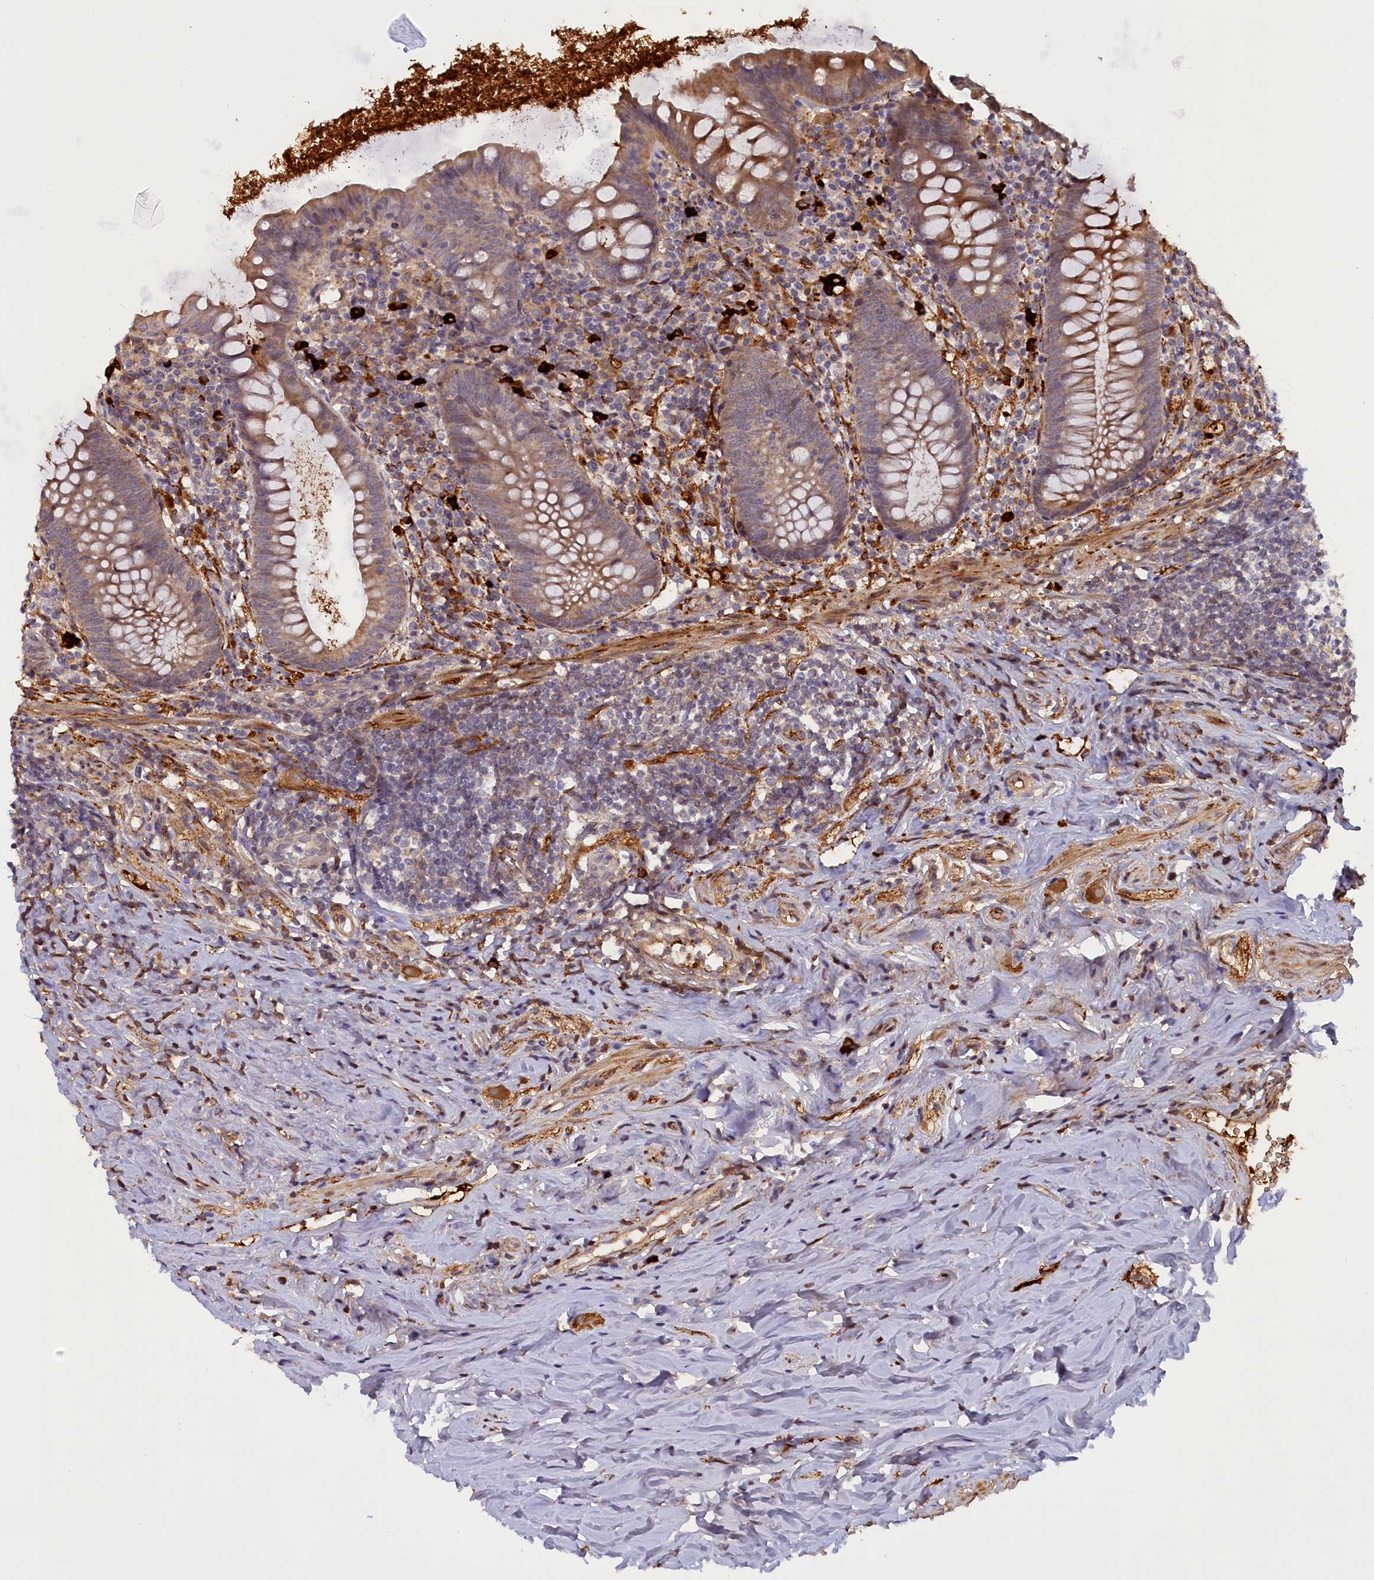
{"staining": {"intensity": "moderate", "quantity": ">75%", "location": "cytoplasmic/membranous"}, "tissue": "appendix", "cell_type": "Glandular cells", "image_type": "normal", "snomed": [{"axis": "morphology", "description": "Normal tissue, NOS"}, {"axis": "topography", "description": "Appendix"}], "caption": "Immunohistochemistry micrograph of benign appendix: human appendix stained using immunohistochemistry demonstrates medium levels of moderate protein expression localized specifically in the cytoplasmic/membranous of glandular cells, appearing as a cytoplasmic/membranous brown color.", "gene": "RRAD", "patient": {"sex": "female", "age": 51}}